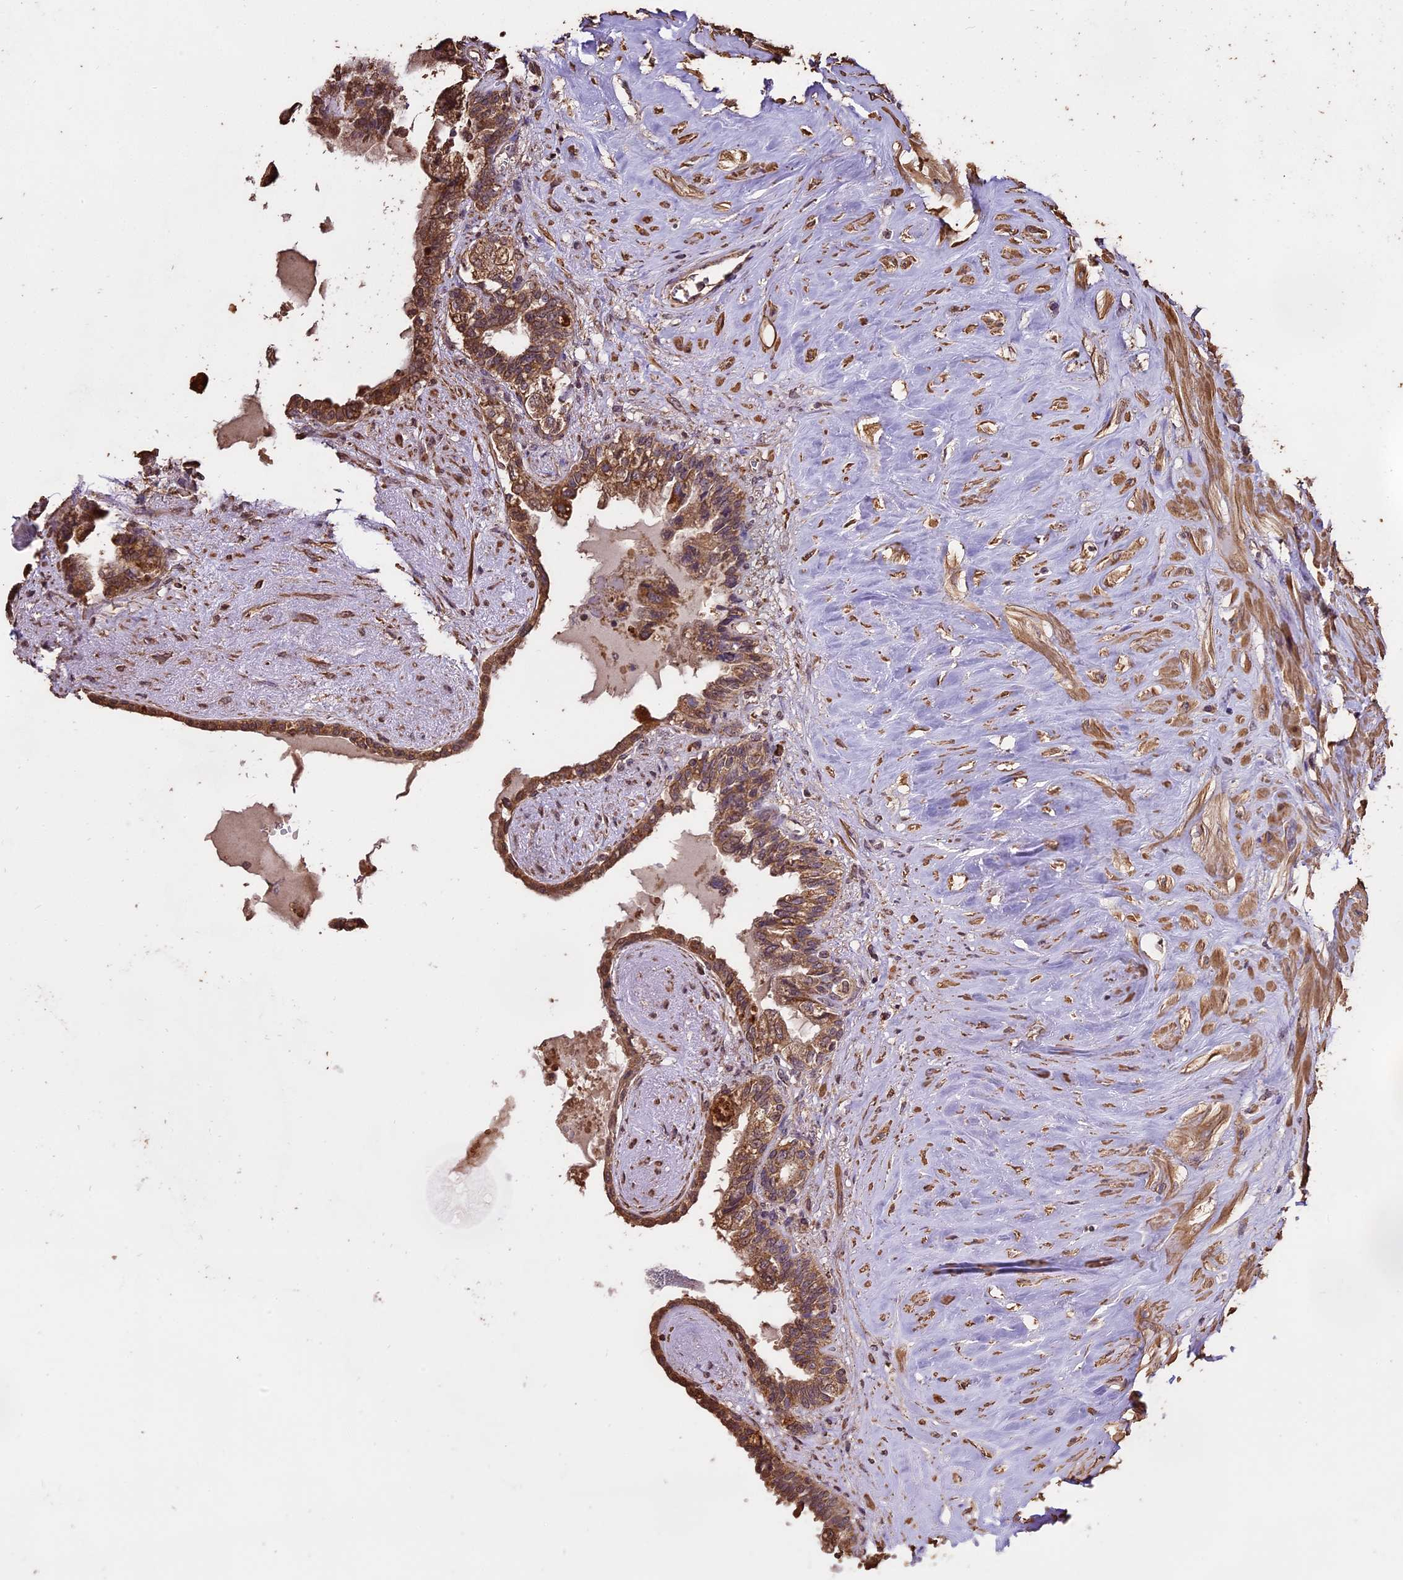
{"staining": {"intensity": "moderate", "quantity": ">75%", "location": "cytoplasmic/membranous"}, "tissue": "seminal vesicle", "cell_type": "Glandular cells", "image_type": "normal", "snomed": [{"axis": "morphology", "description": "Normal tissue, NOS"}, {"axis": "topography", "description": "Seminal veicle"}], "caption": "DAB (3,3'-diaminobenzidine) immunohistochemical staining of normal human seminal vesicle exhibits moderate cytoplasmic/membranous protein staining in approximately >75% of glandular cells.", "gene": "PGPEP1L", "patient": {"sex": "male", "age": 63}}